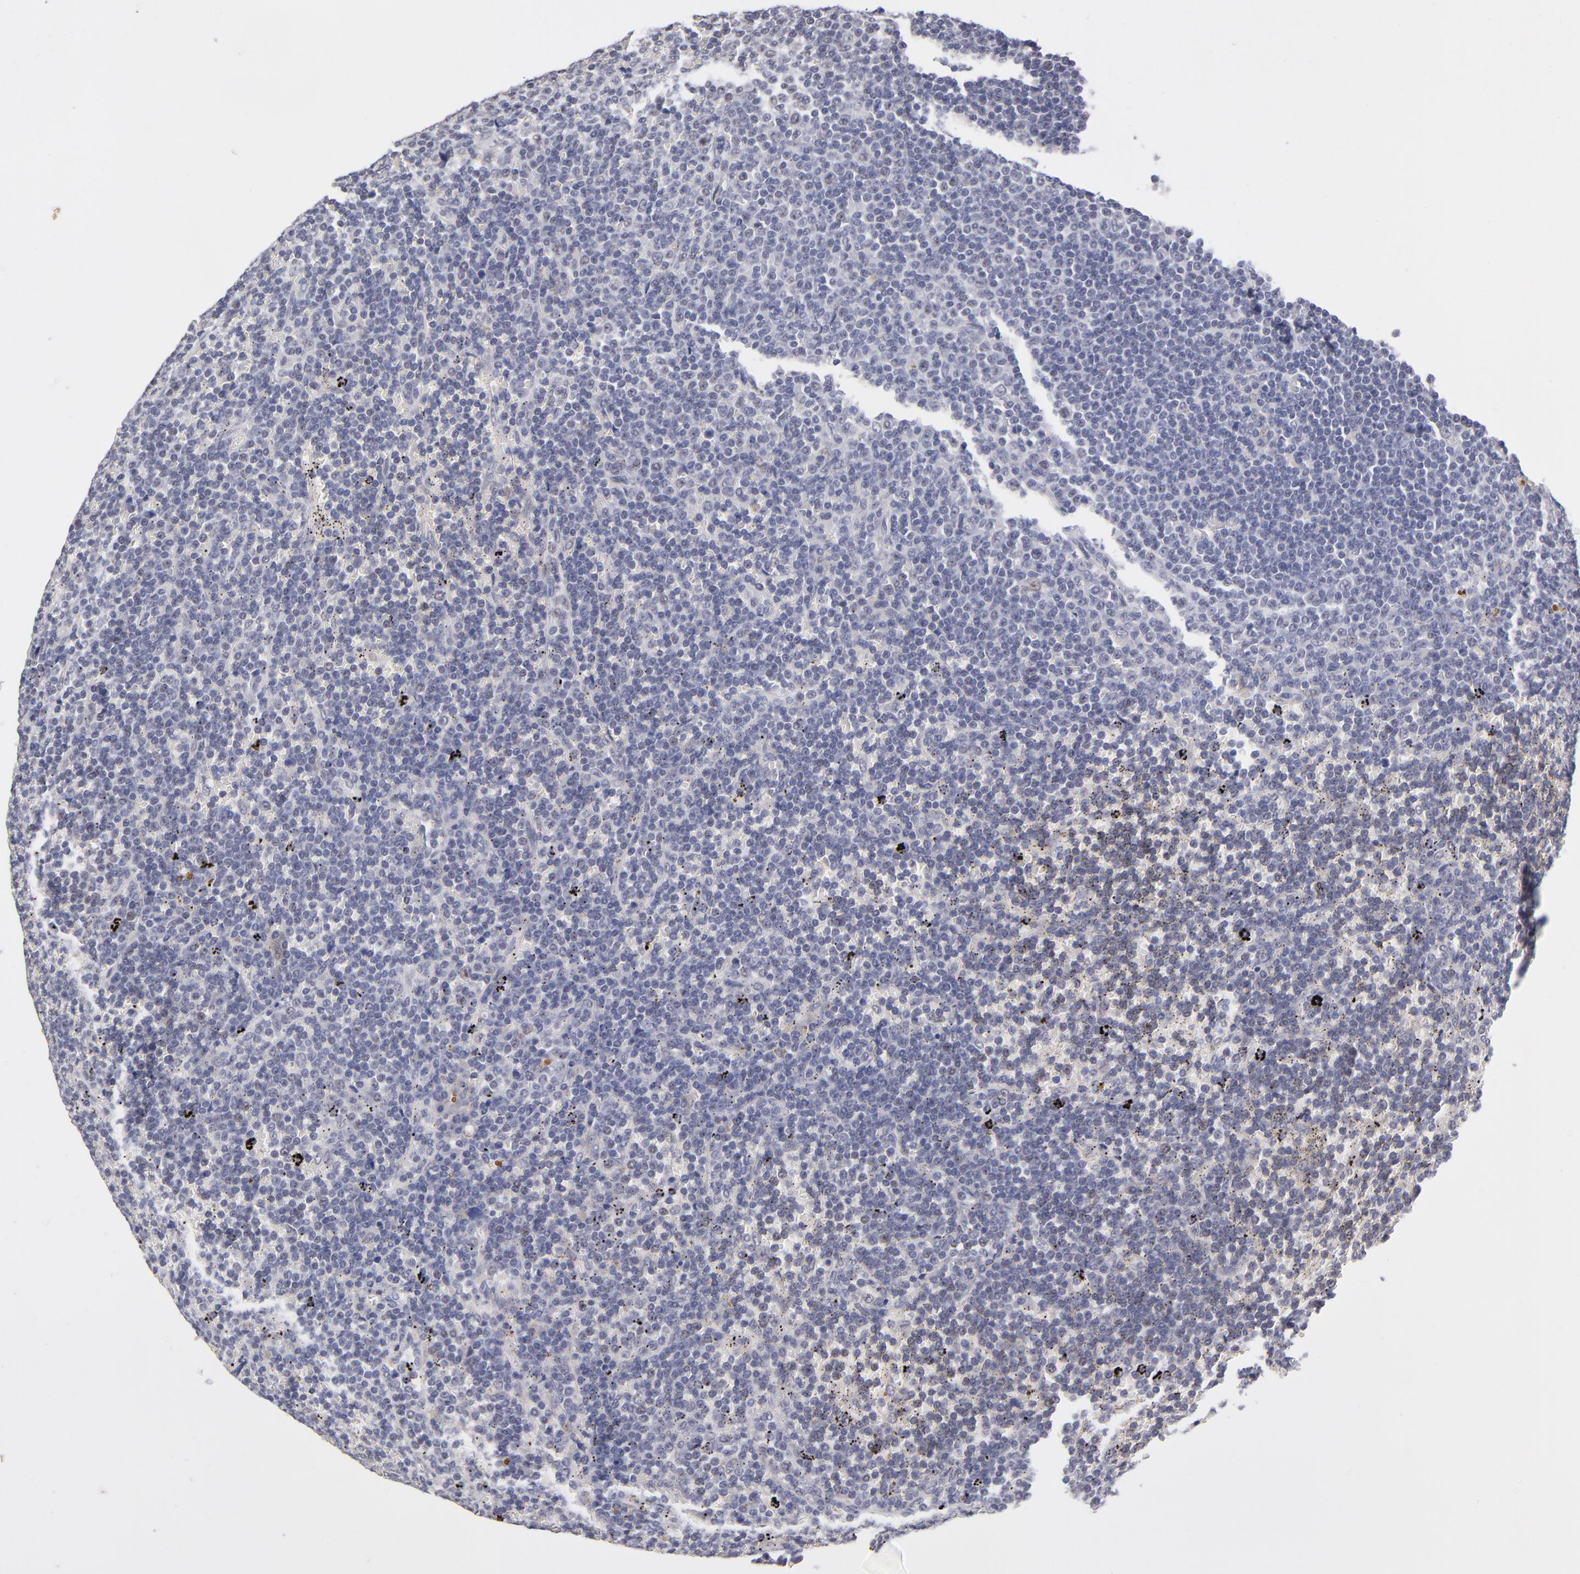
{"staining": {"intensity": "weak", "quantity": "25%-75%", "location": "cytoplasmic/membranous"}, "tissue": "lymphoma", "cell_type": "Tumor cells", "image_type": "cancer", "snomed": [{"axis": "morphology", "description": "Malignant lymphoma, non-Hodgkin's type, Low grade"}, {"axis": "topography", "description": "Spleen"}], "caption": "Immunohistochemistry staining of malignant lymphoma, non-Hodgkin's type (low-grade), which demonstrates low levels of weak cytoplasmic/membranous staining in approximately 25%-75% of tumor cells indicating weak cytoplasmic/membranous protein staining. The staining was performed using DAB (3,3'-diaminobenzidine) (brown) for protein detection and nuclei were counterstained in hematoxylin (blue).", "gene": "TEX11", "patient": {"sex": "male", "age": 80}}